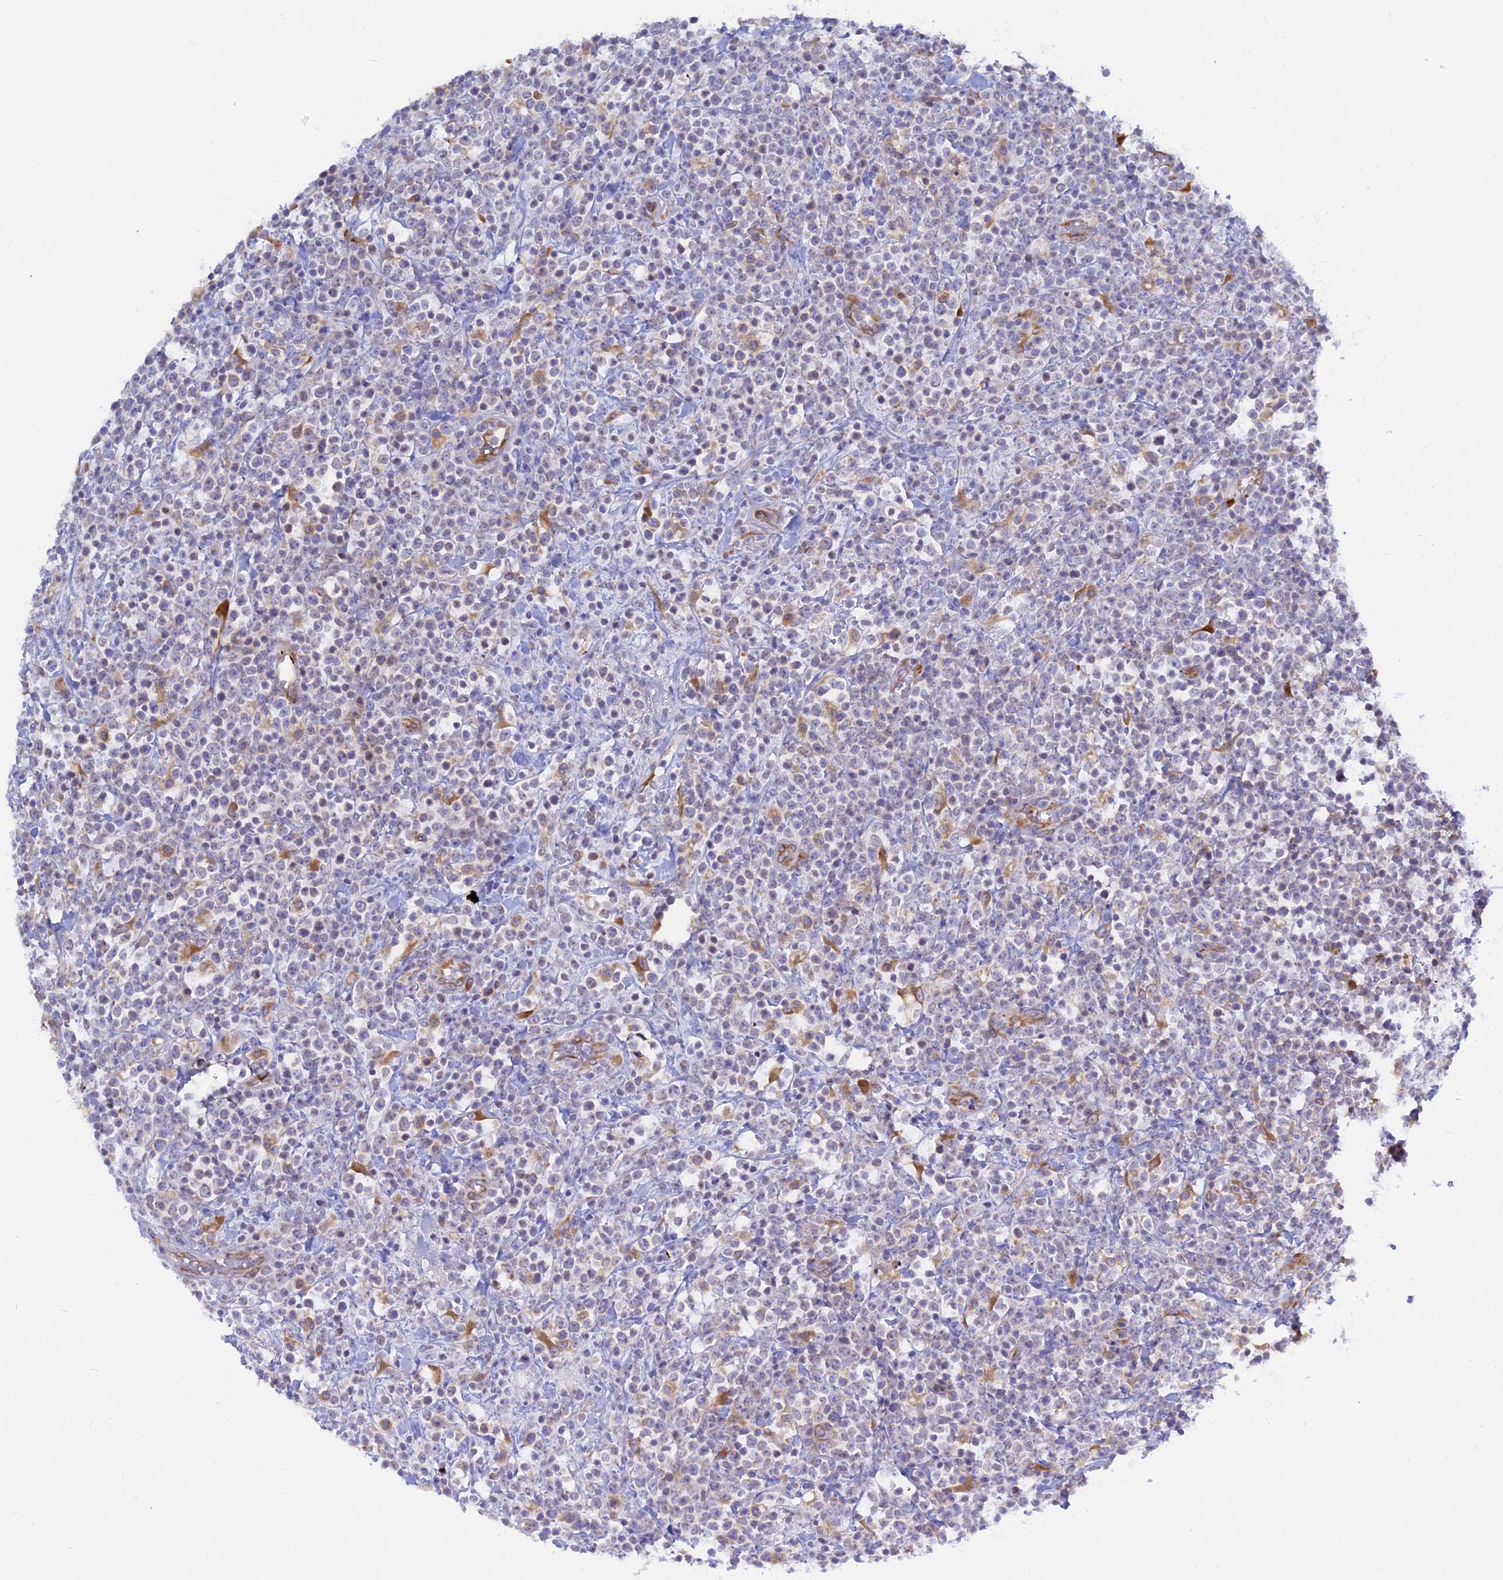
{"staining": {"intensity": "negative", "quantity": "none", "location": "none"}, "tissue": "lymphoma", "cell_type": "Tumor cells", "image_type": "cancer", "snomed": [{"axis": "morphology", "description": "Malignant lymphoma, non-Hodgkin's type, High grade"}, {"axis": "topography", "description": "Colon"}], "caption": "This is an immunohistochemistry photomicrograph of human lymphoma. There is no positivity in tumor cells.", "gene": "TLCD1", "patient": {"sex": "female", "age": 53}}